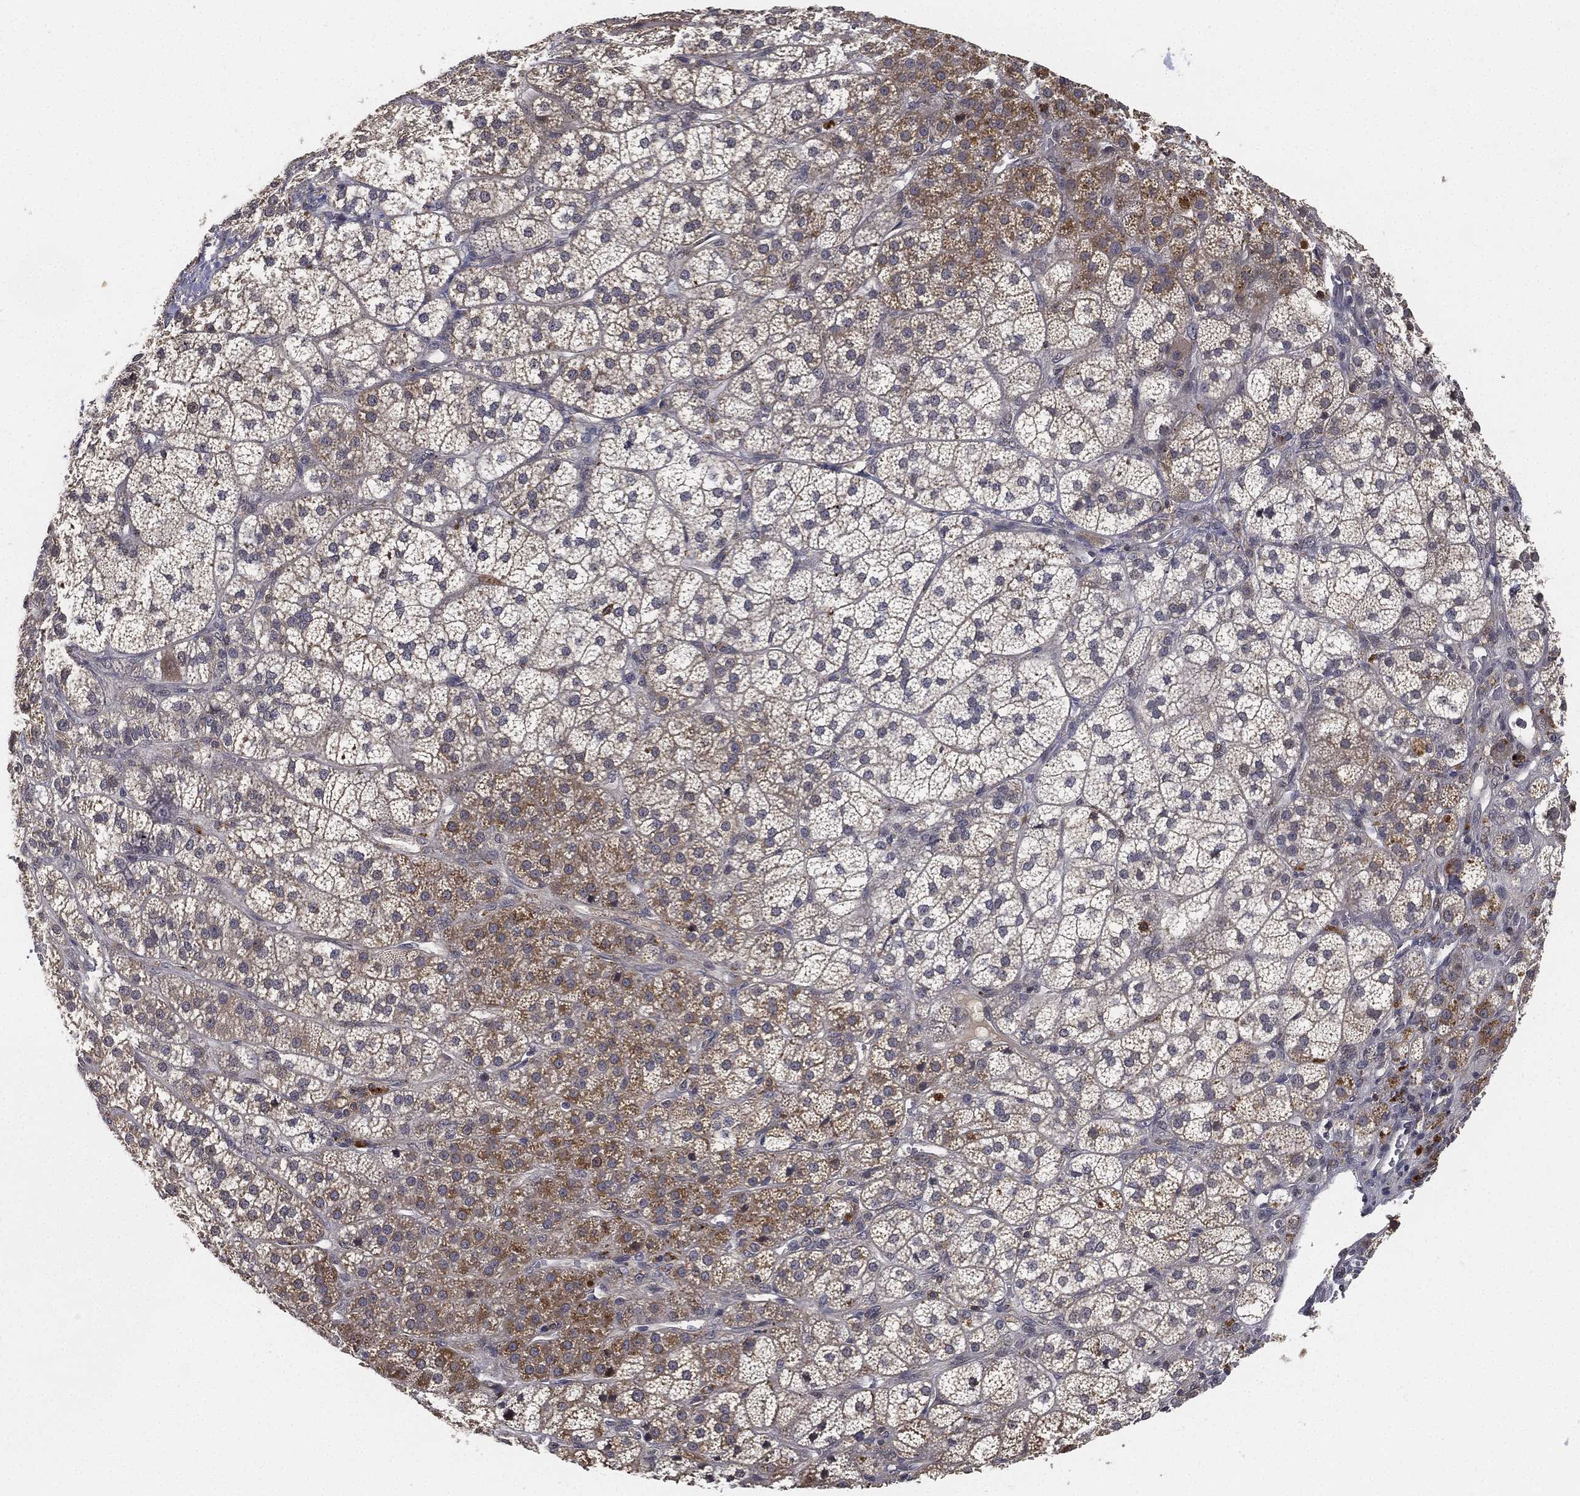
{"staining": {"intensity": "strong", "quantity": "<25%", "location": "cytoplasmic/membranous"}, "tissue": "adrenal gland", "cell_type": "Glandular cells", "image_type": "normal", "snomed": [{"axis": "morphology", "description": "Normal tissue, NOS"}, {"axis": "topography", "description": "Adrenal gland"}], "caption": "Adrenal gland stained with a brown dye demonstrates strong cytoplasmic/membranous positive positivity in about <25% of glandular cells.", "gene": "CFAP251", "patient": {"sex": "female", "age": 60}}